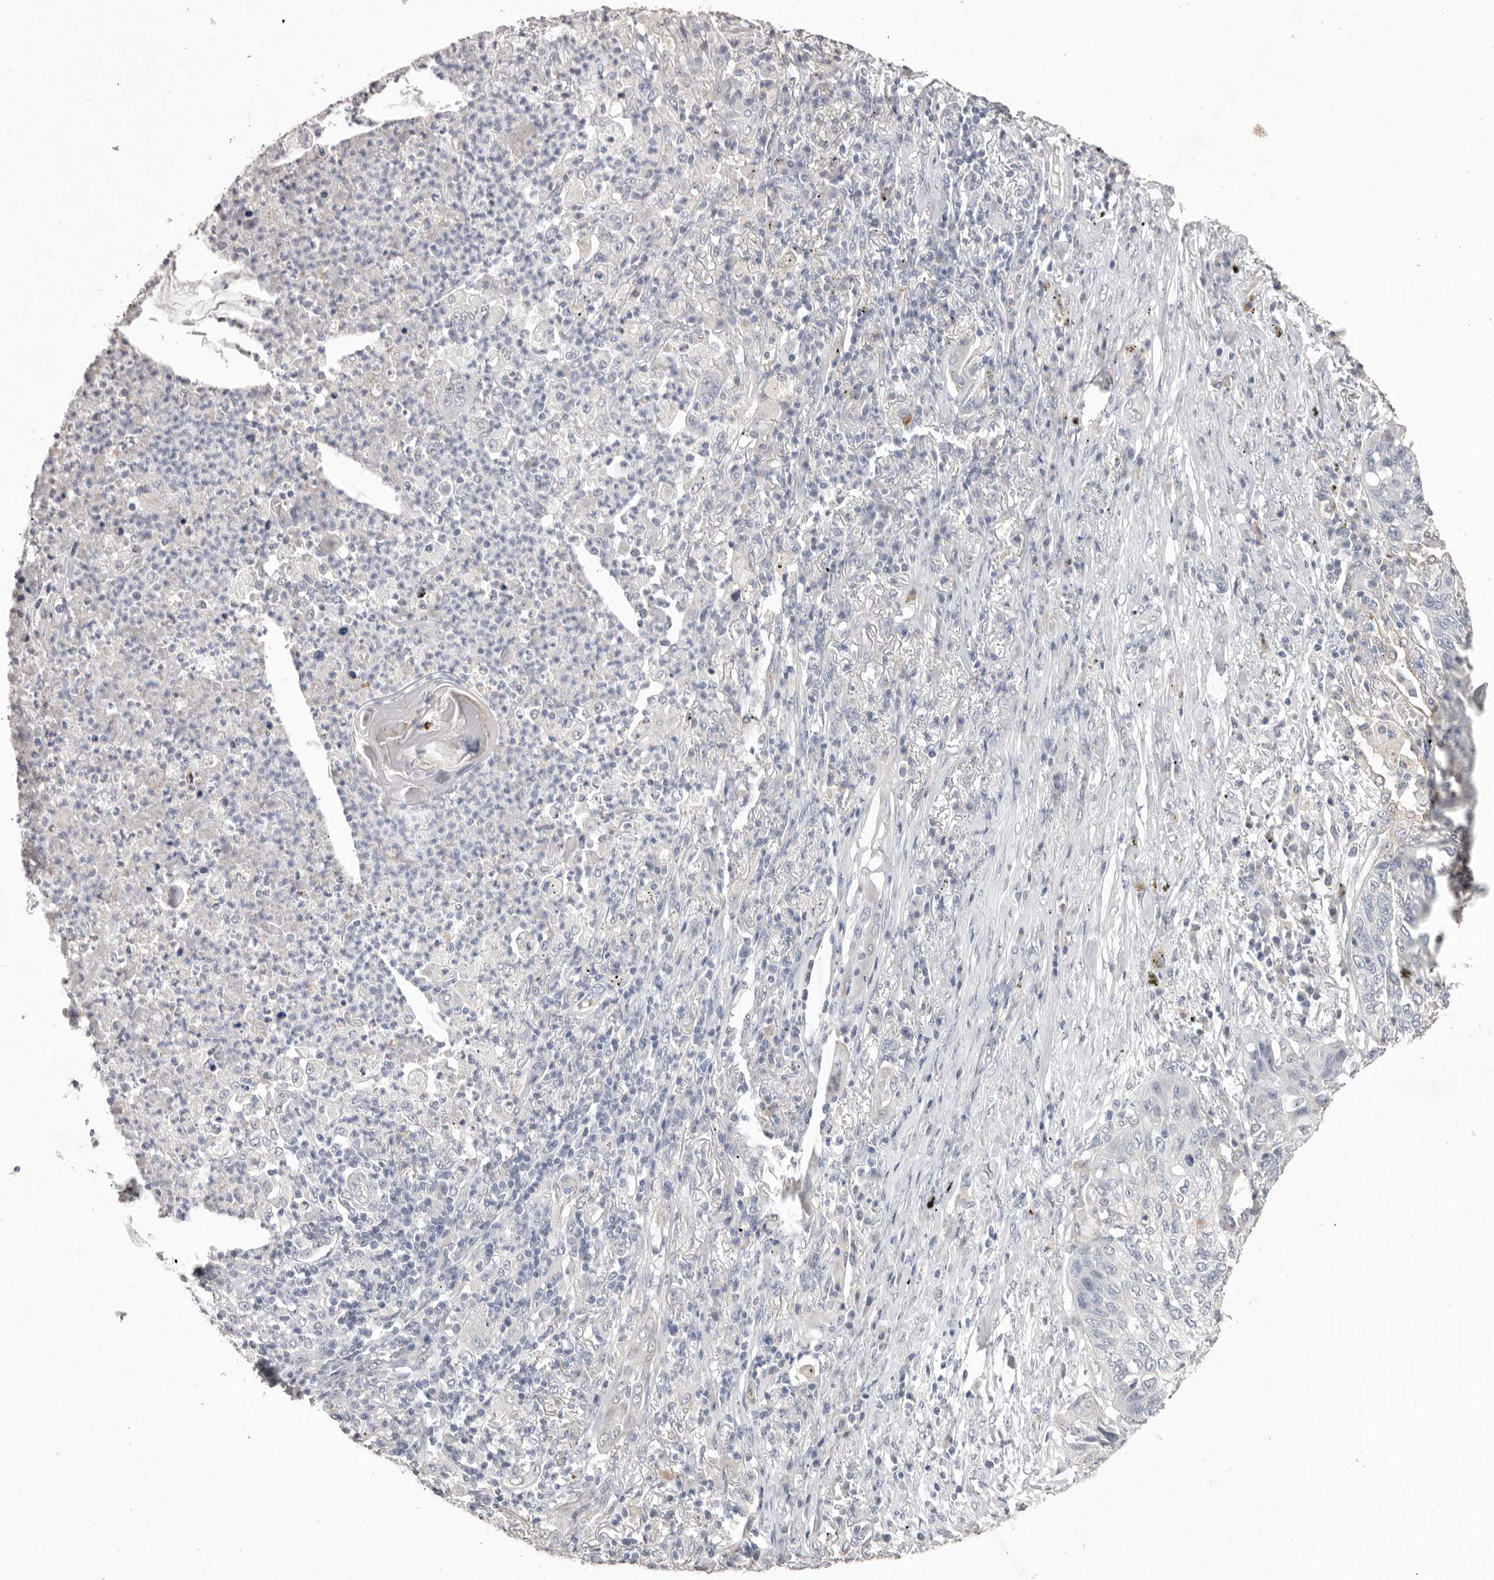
{"staining": {"intensity": "negative", "quantity": "none", "location": "none"}, "tissue": "lung cancer", "cell_type": "Tumor cells", "image_type": "cancer", "snomed": [{"axis": "morphology", "description": "Squamous cell carcinoma, NOS"}, {"axis": "topography", "description": "Lung"}], "caption": "DAB (3,3'-diaminobenzidine) immunohistochemical staining of human lung cancer demonstrates no significant positivity in tumor cells. The staining is performed using DAB brown chromogen with nuclei counter-stained in using hematoxylin.", "gene": "ZYG11B", "patient": {"sex": "female", "age": 63}}